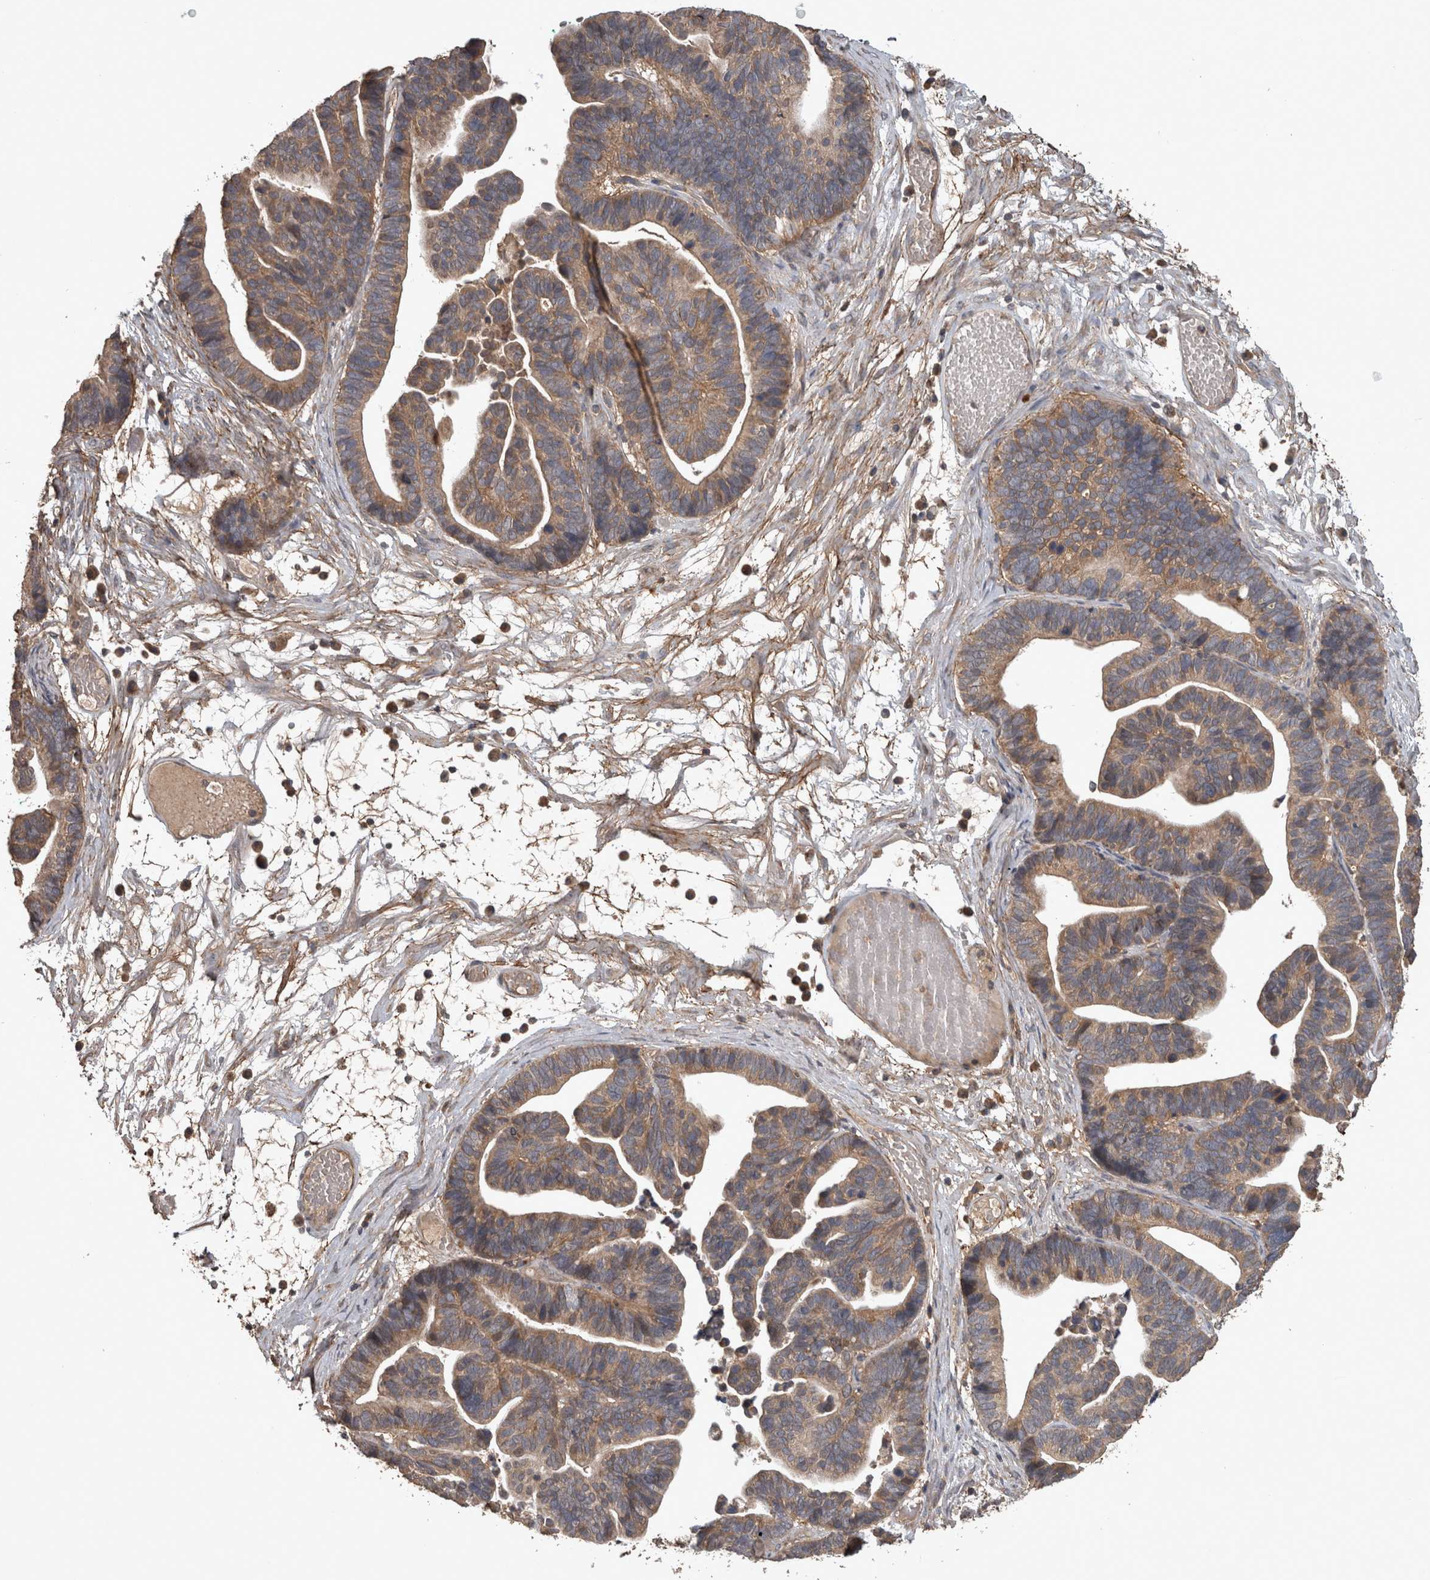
{"staining": {"intensity": "moderate", "quantity": ">75%", "location": "cytoplasmic/membranous"}, "tissue": "ovarian cancer", "cell_type": "Tumor cells", "image_type": "cancer", "snomed": [{"axis": "morphology", "description": "Cystadenocarcinoma, serous, NOS"}, {"axis": "topography", "description": "Ovary"}], "caption": "Moderate cytoplasmic/membranous protein staining is present in about >75% of tumor cells in ovarian cancer (serous cystadenocarcinoma). (DAB (3,3'-diaminobenzidine) IHC, brown staining for protein, blue staining for nuclei).", "gene": "TRMT61B", "patient": {"sex": "female", "age": 56}}